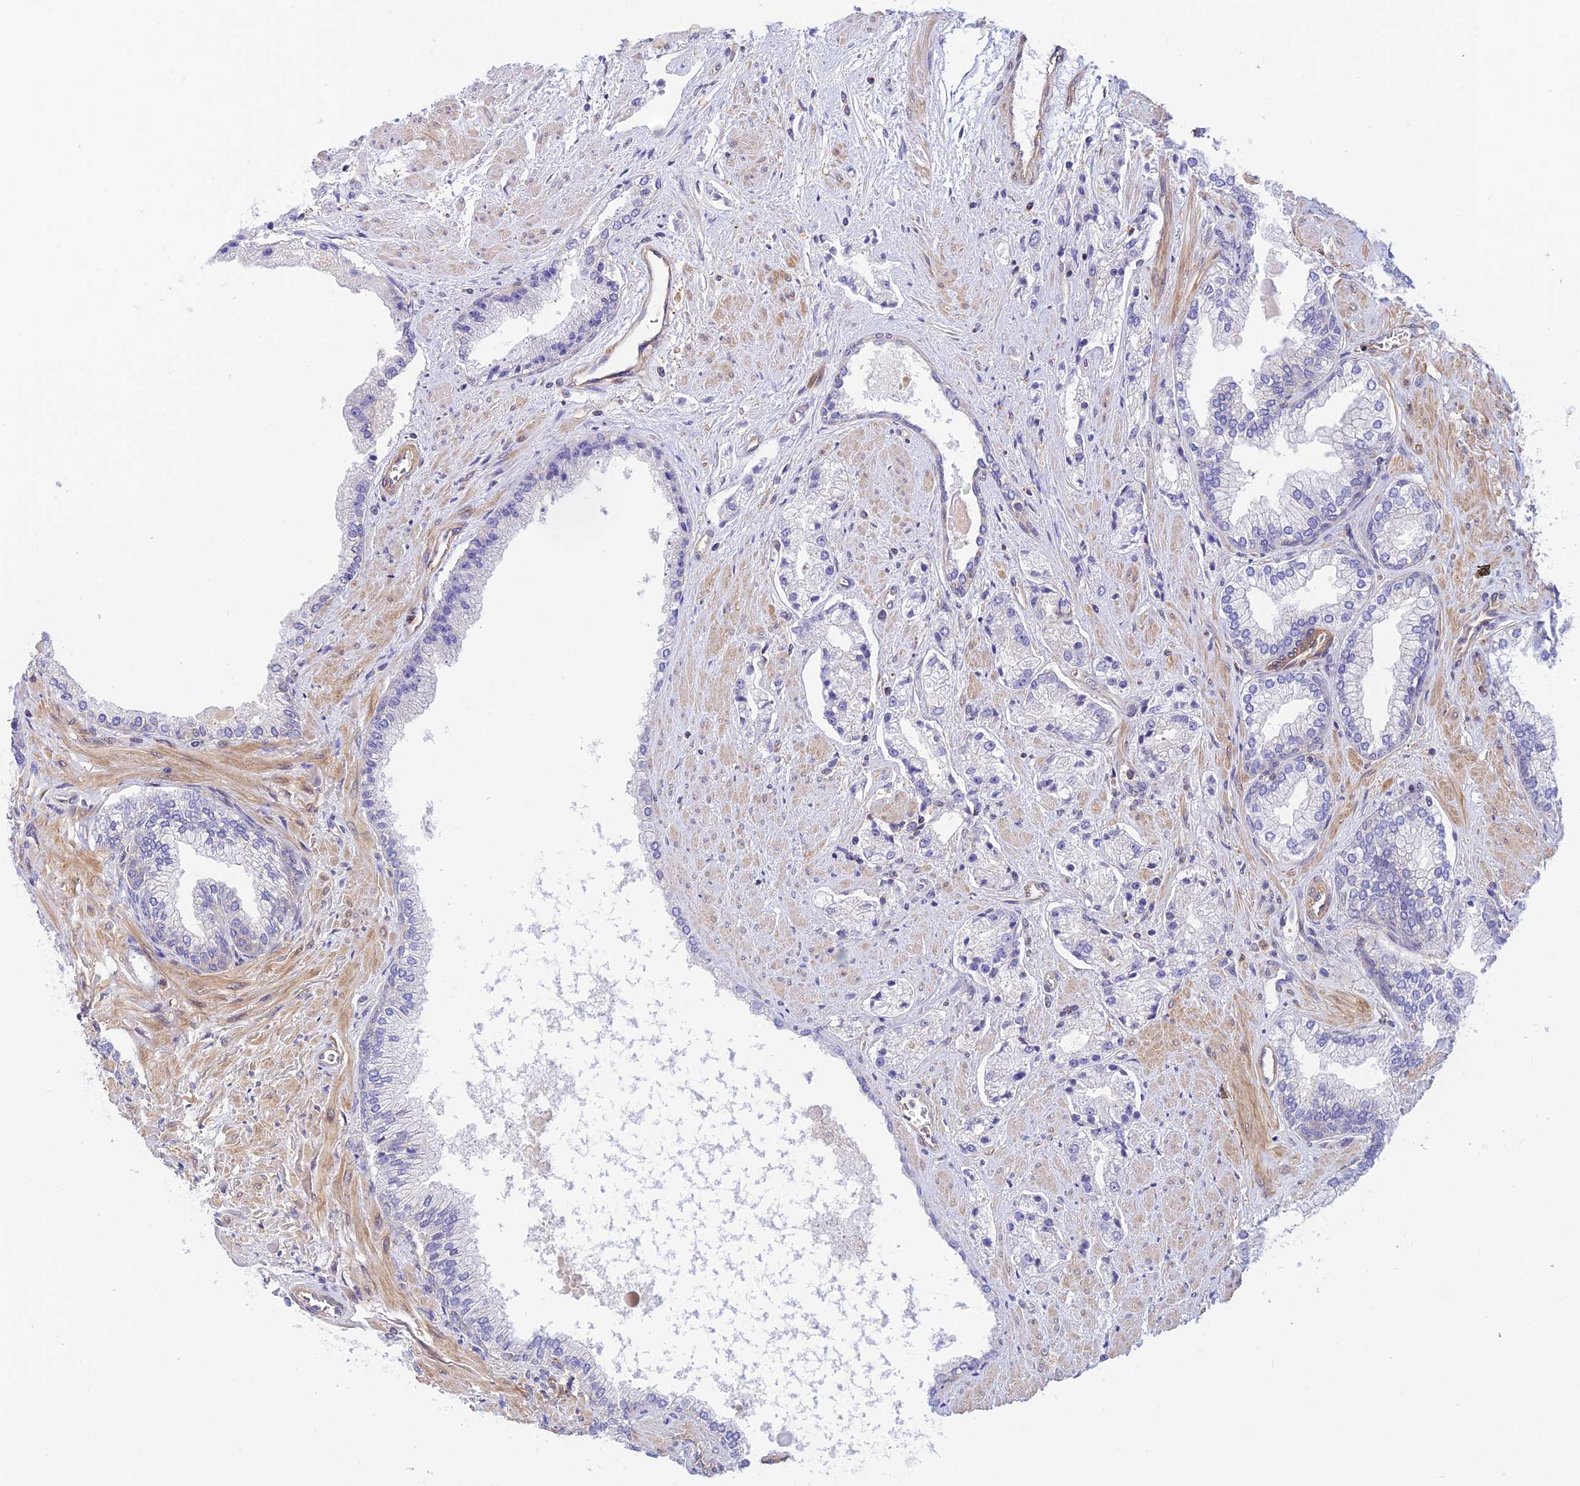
{"staining": {"intensity": "negative", "quantity": "none", "location": "none"}, "tissue": "prostate cancer", "cell_type": "Tumor cells", "image_type": "cancer", "snomed": [{"axis": "morphology", "description": "Adenocarcinoma, High grade"}, {"axis": "topography", "description": "Prostate"}], "caption": "The image shows no significant positivity in tumor cells of prostate high-grade adenocarcinoma.", "gene": "PPP1R12C", "patient": {"sex": "male", "age": 67}}